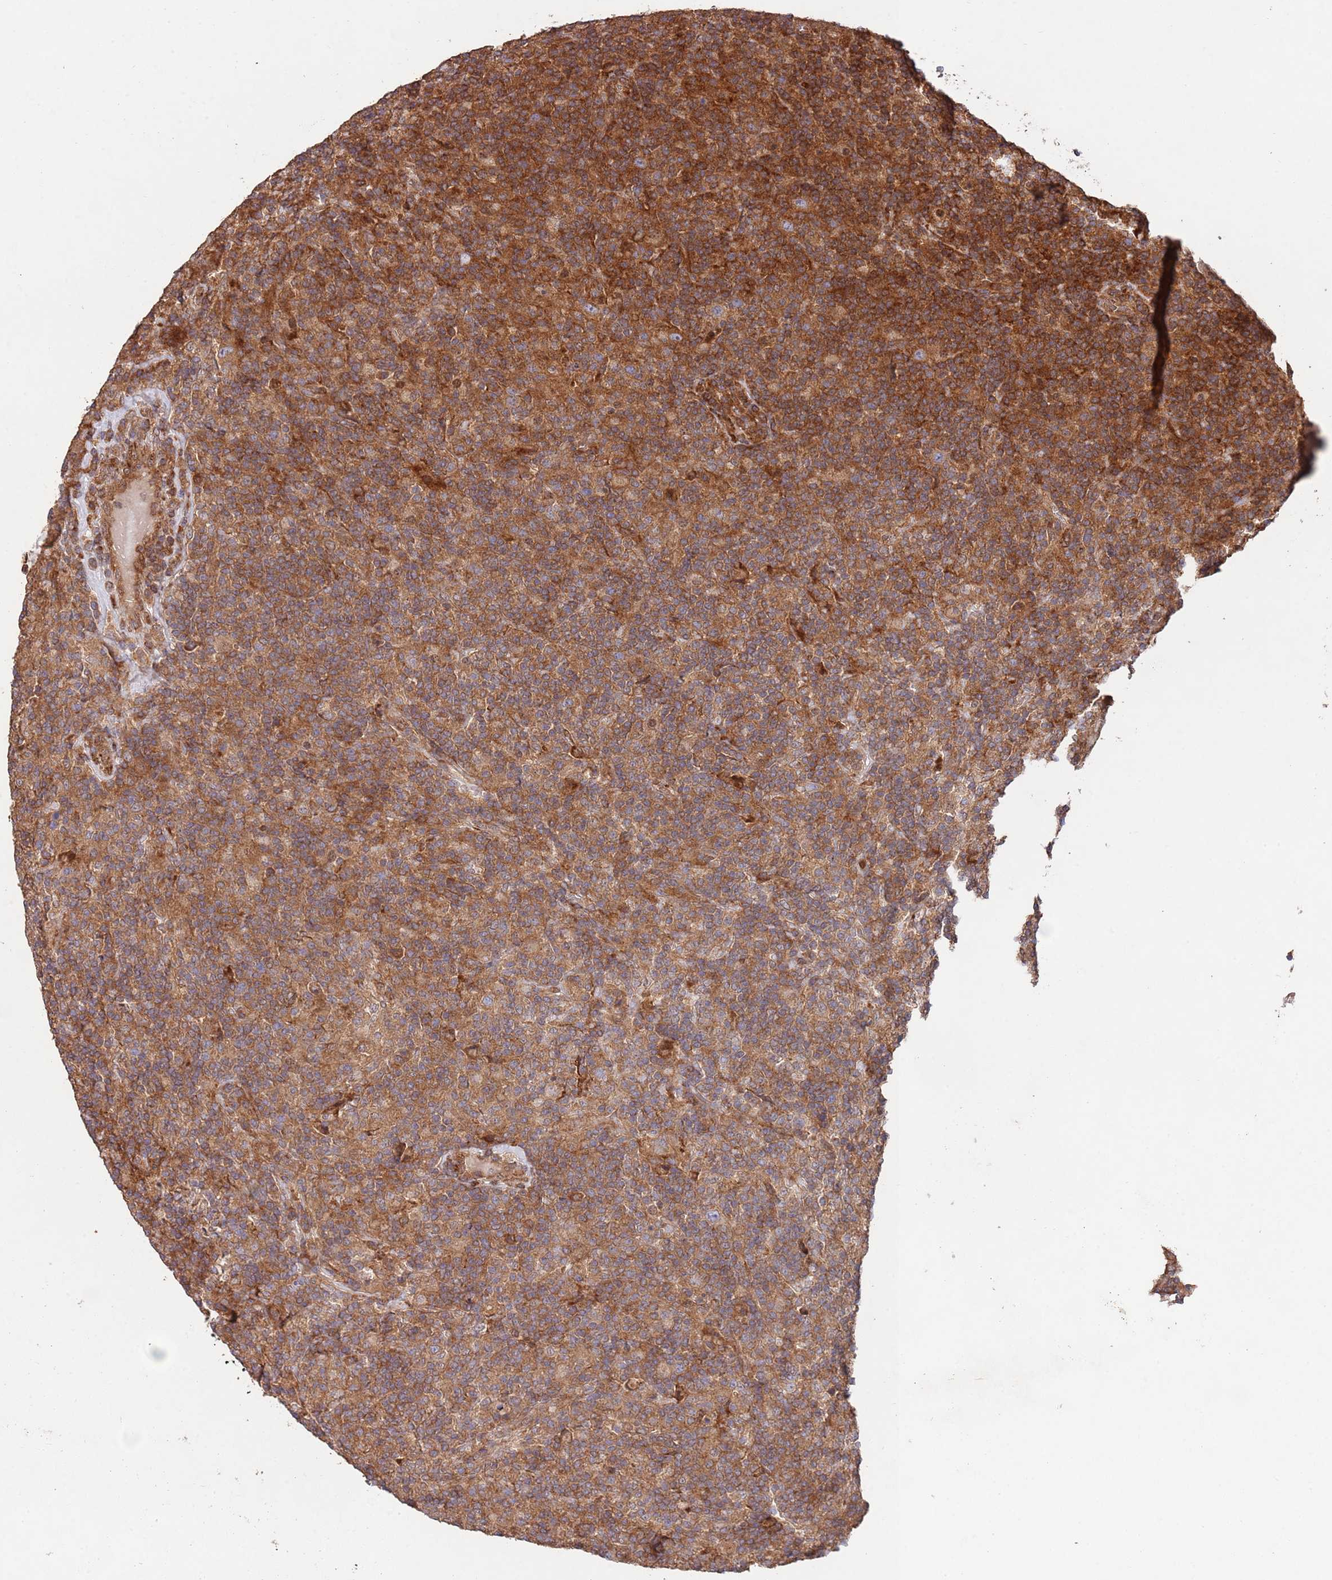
{"staining": {"intensity": "moderate", "quantity": ">75%", "location": "cytoplasmic/membranous"}, "tissue": "lymphoma", "cell_type": "Tumor cells", "image_type": "cancer", "snomed": [{"axis": "morphology", "description": "Hodgkin's disease, NOS"}, {"axis": "topography", "description": "Lymph node"}], "caption": "Protein staining shows moderate cytoplasmic/membranous positivity in approximately >75% of tumor cells in Hodgkin's disease.", "gene": "RNF19B", "patient": {"sex": "male", "age": 70}}